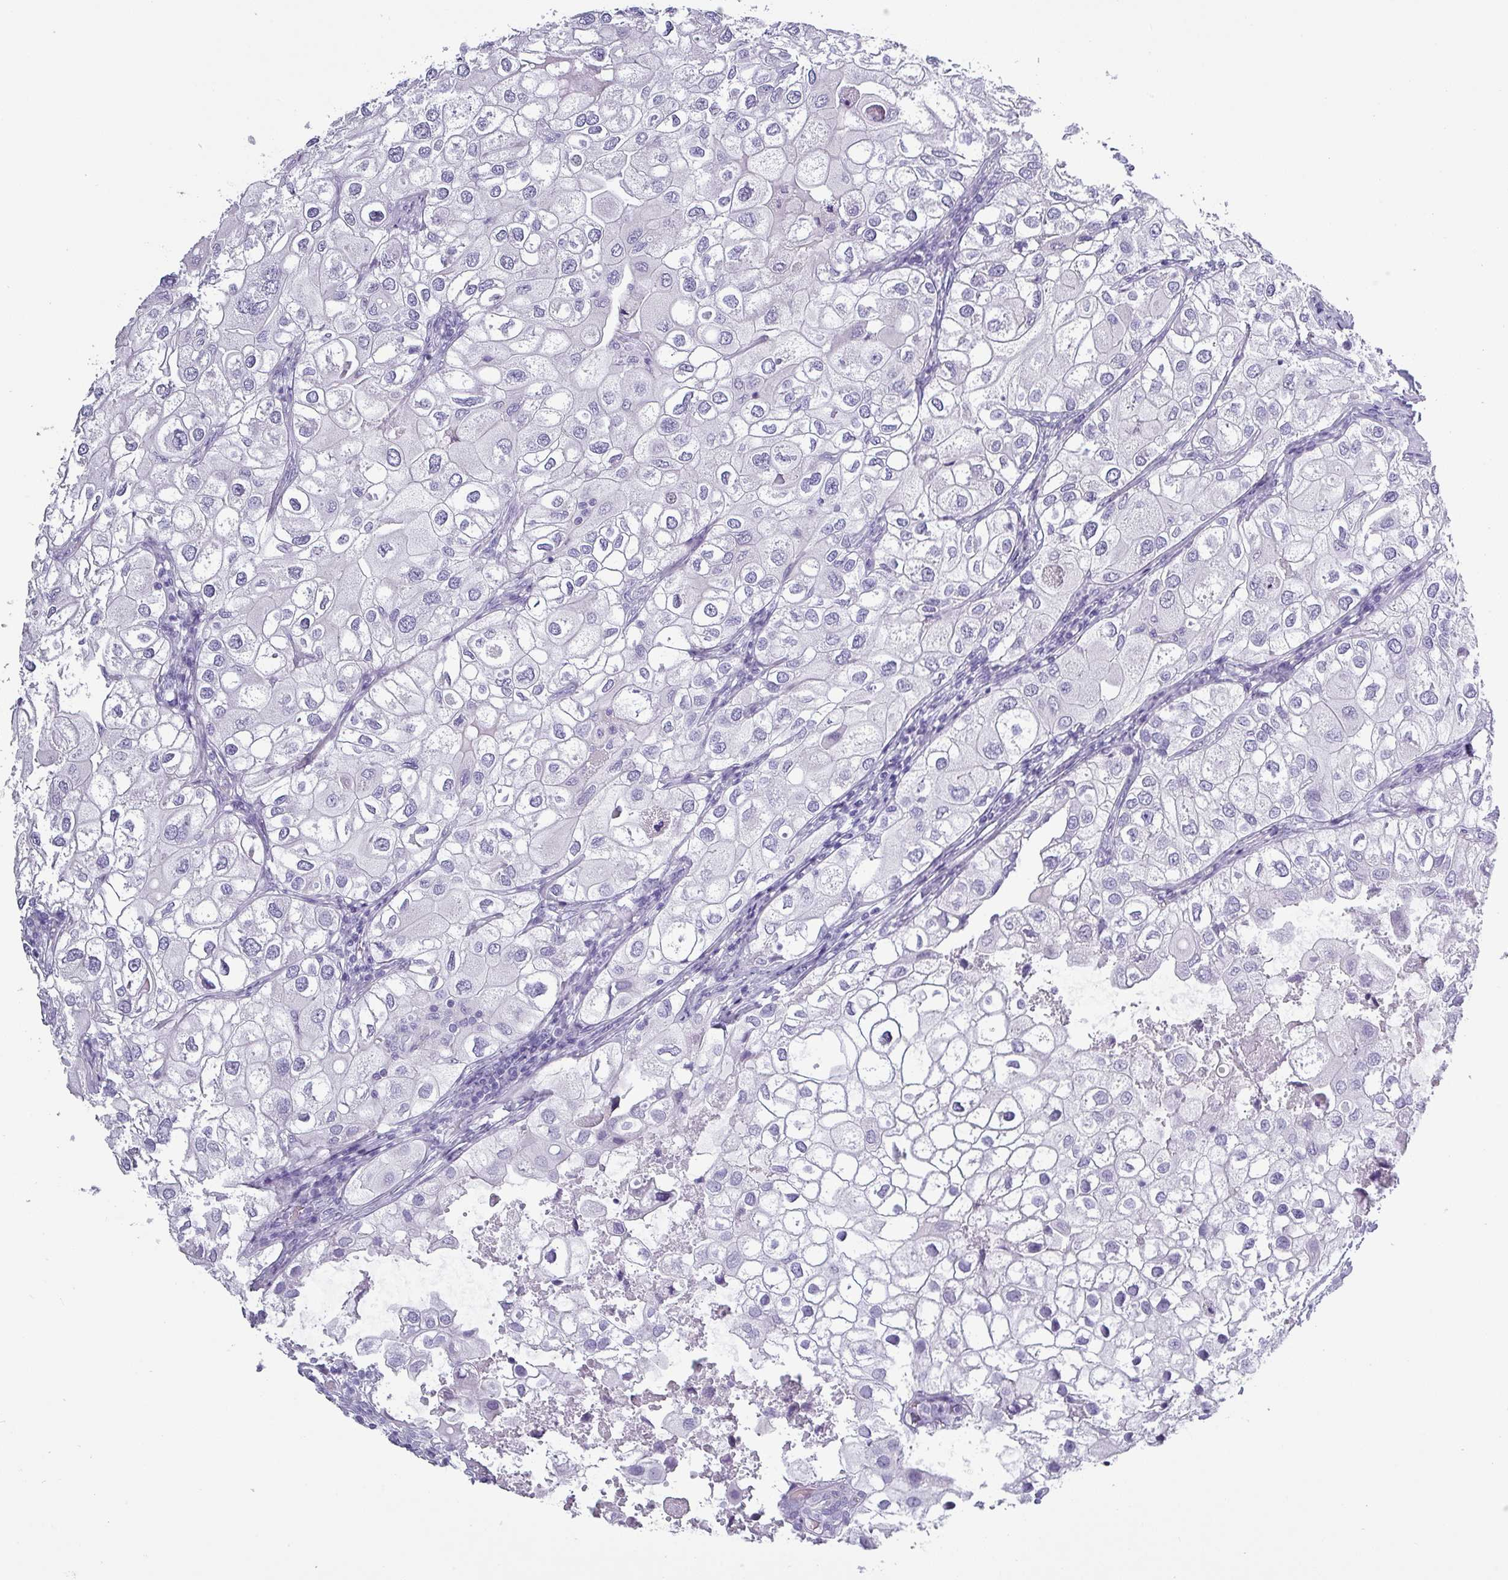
{"staining": {"intensity": "negative", "quantity": "none", "location": "none"}, "tissue": "urothelial cancer", "cell_type": "Tumor cells", "image_type": "cancer", "snomed": [{"axis": "morphology", "description": "Urothelial carcinoma, High grade"}, {"axis": "topography", "description": "Urinary bladder"}], "caption": "High-grade urothelial carcinoma was stained to show a protein in brown. There is no significant expression in tumor cells.", "gene": "CRYBB2", "patient": {"sex": "male", "age": 64}}